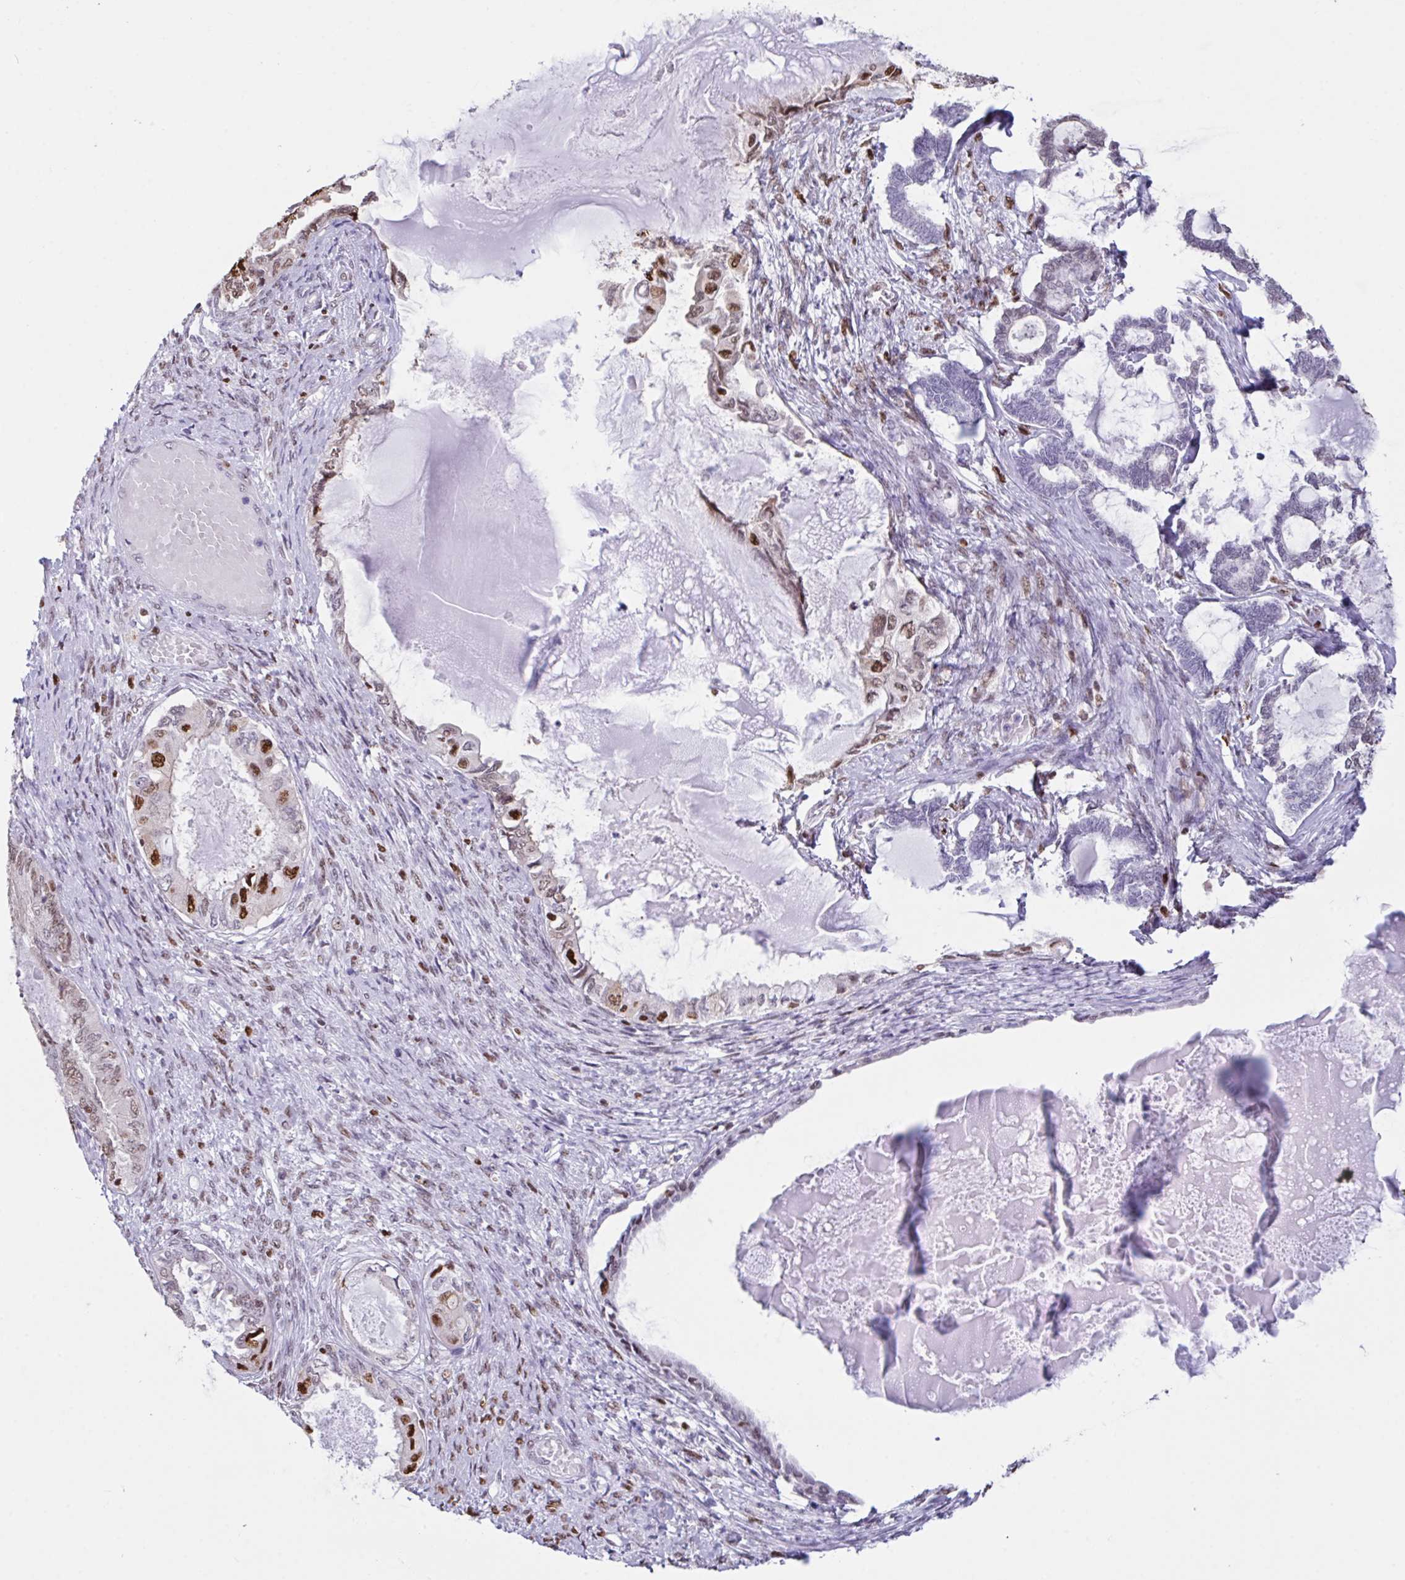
{"staining": {"intensity": "moderate", "quantity": "25%-75%", "location": "nuclear"}, "tissue": "ovarian cancer", "cell_type": "Tumor cells", "image_type": "cancer", "snomed": [{"axis": "morphology", "description": "Carcinoma, endometroid"}, {"axis": "topography", "description": "Ovary"}], "caption": "A high-resolution micrograph shows immunohistochemistry (IHC) staining of endometroid carcinoma (ovarian), which exhibits moderate nuclear positivity in approximately 25%-75% of tumor cells. (Stains: DAB (3,3'-diaminobenzidine) in brown, nuclei in blue, Microscopy: brightfield microscopy at high magnification).", "gene": "BTBD10", "patient": {"sex": "female", "age": 70}}